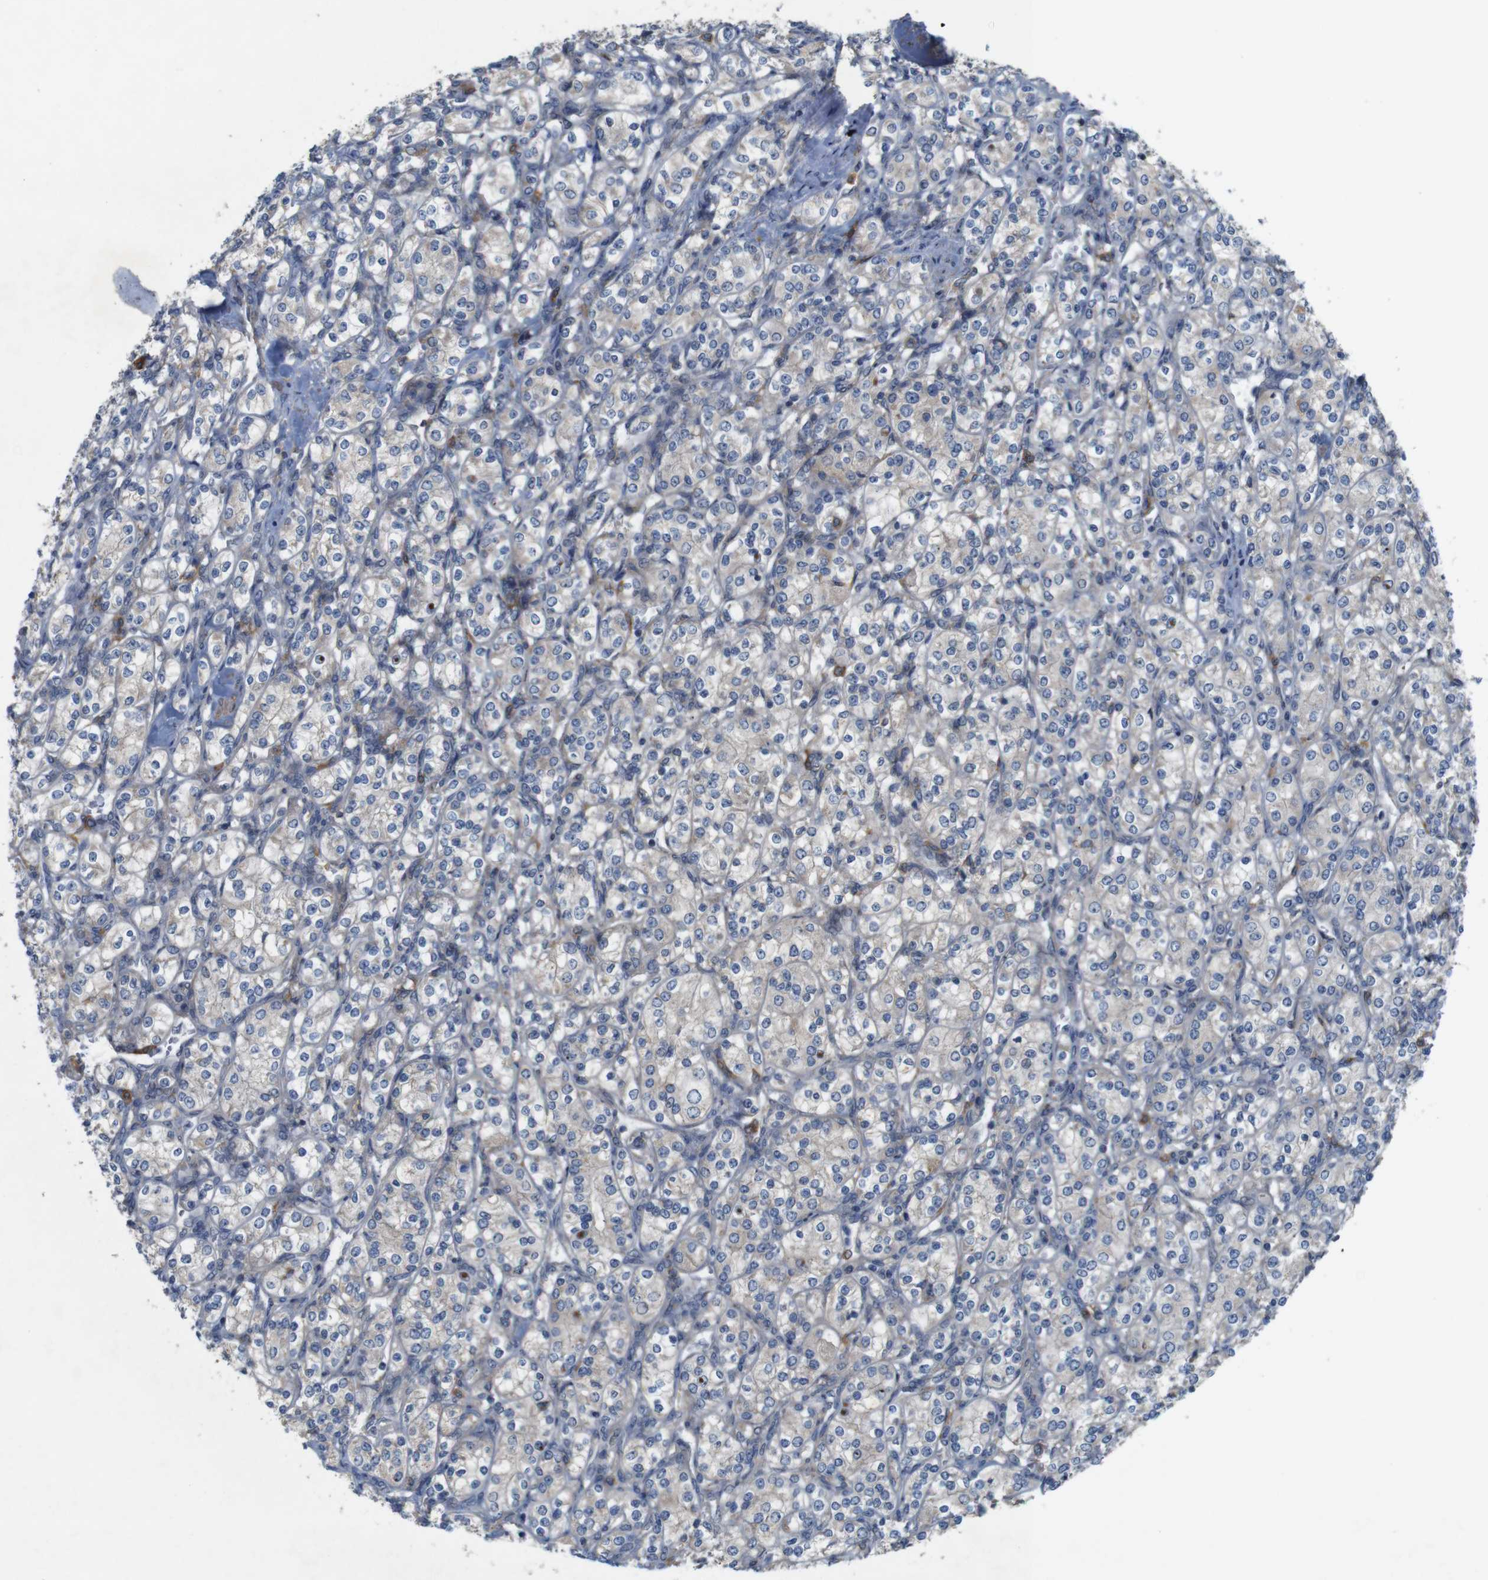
{"staining": {"intensity": "weak", "quantity": "<25%", "location": "cytoplasmic/membranous"}, "tissue": "renal cancer", "cell_type": "Tumor cells", "image_type": "cancer", "snomed": [{"axis": "morphology", "description": "Adenocarcinoma, NOS"}, {"axis": "topography", "description": "Kidney"}], "caption": "Photomicrograph shows no protein expression in tumor cells of renal cancer (adenocarcinoma) tissue.", "gene": "SIGLEC8", "patient": {"sex": "male", "age": 77}}